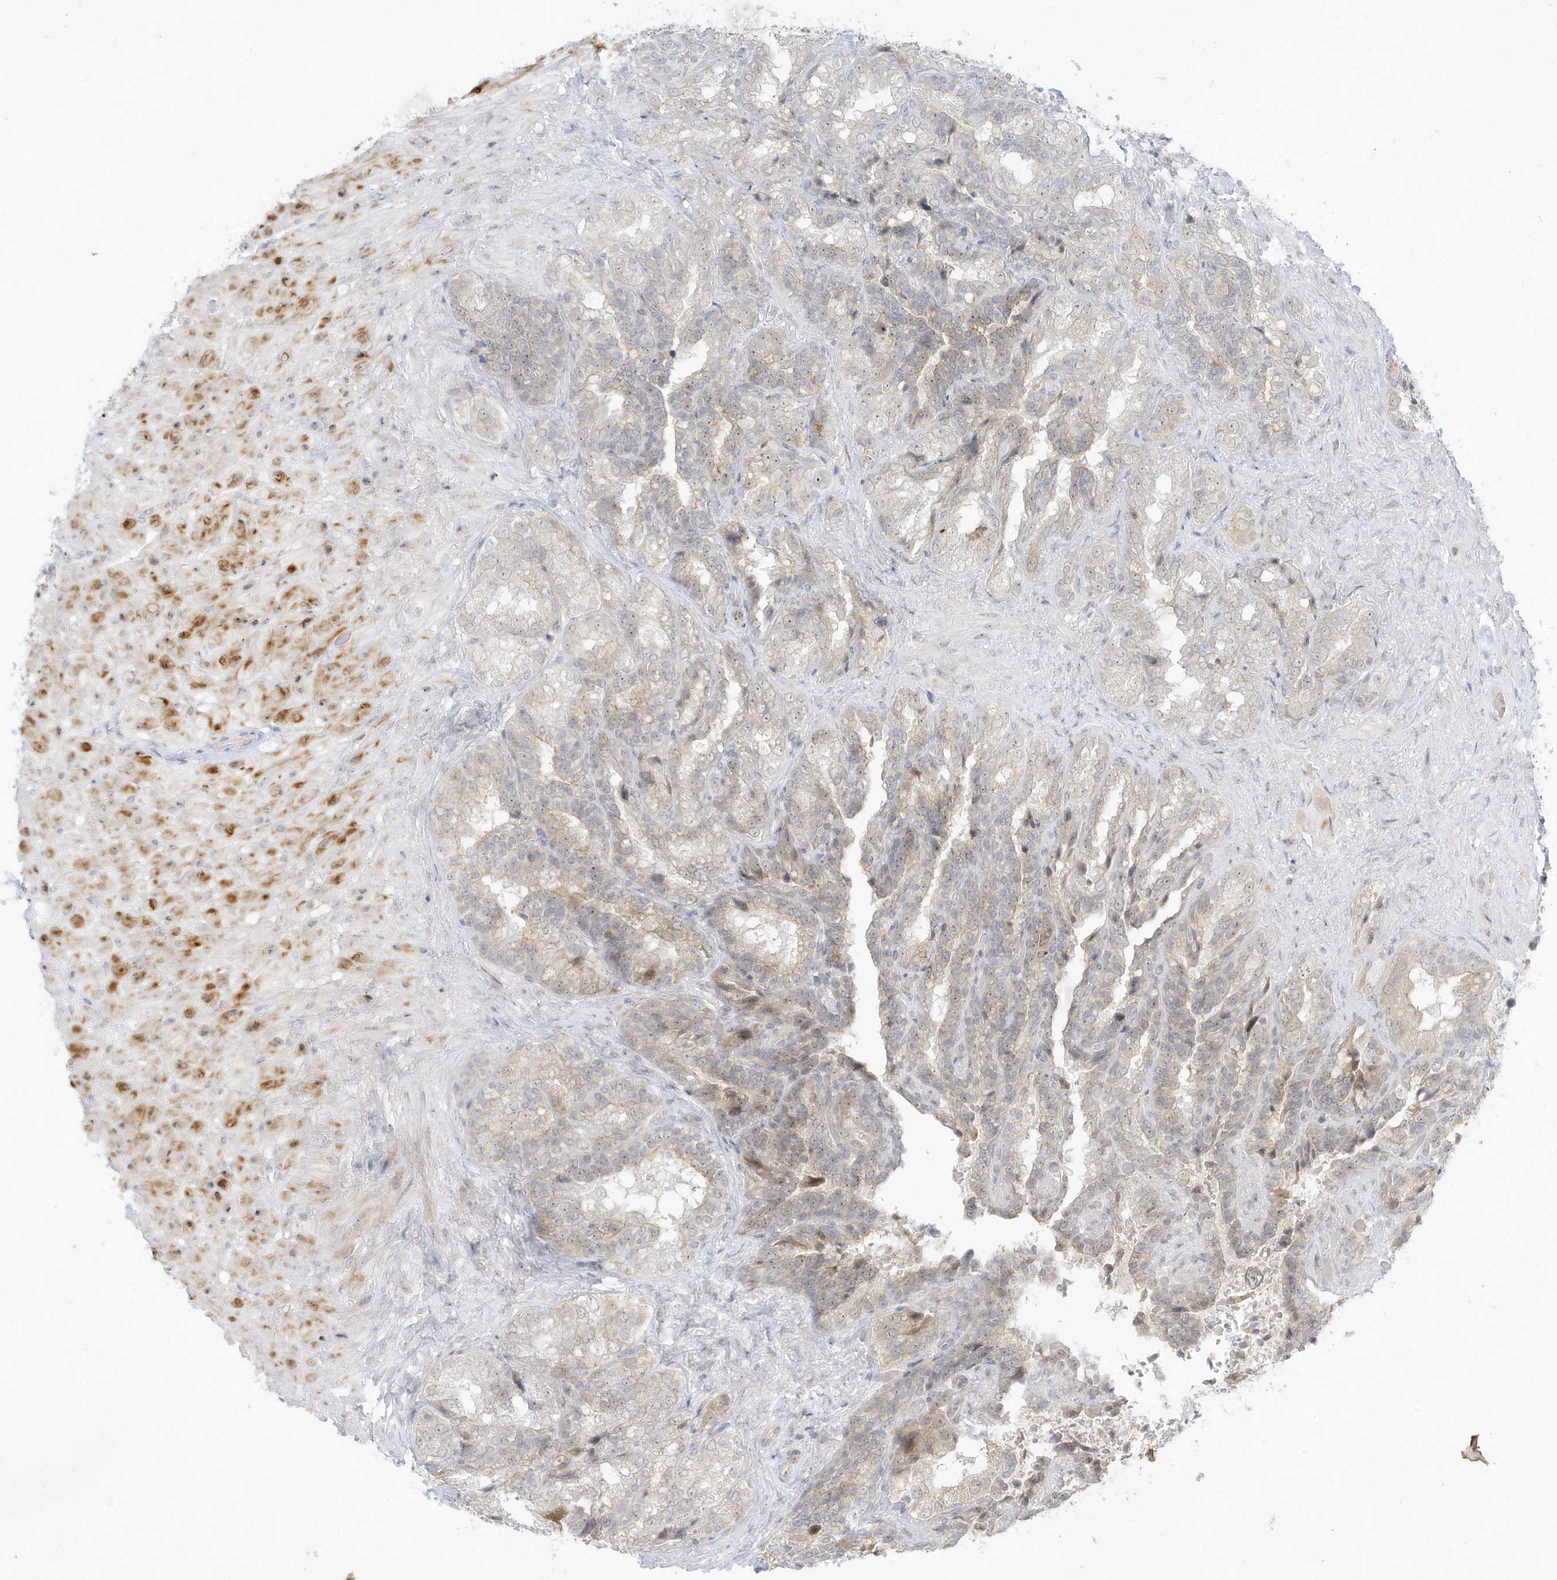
{"staining": {"intensity": "weak", "quantity": "<25%", "location": "cytoplasmic/membranous"}, "tissue": "seminal vesicle", "cell_type": "Glandular cells", "image_type": "normal", "snomed": [{"axis": "morphology", "description": "Normal tissue, NOS"}, {"axis": "topography", "description": "Seminal veicle"}, {"axis": "topography", "description": "Peripheral nerve tissue"}], "caption": "Immunohistochemistry (IHC) histopathology image of normal seminal vesicle: seminal vesicle stained with DAB (3,3'-diaminobenzidine) shows no significant protein staining in glandular cells. The staining was performed using DAB to visualize the protein expression in brown, while the nuclei were stained in blue with hematoxylin (Magnification: 20x).", "gene": "PAK6", "patient": {"sex": "male", "age": 63}}